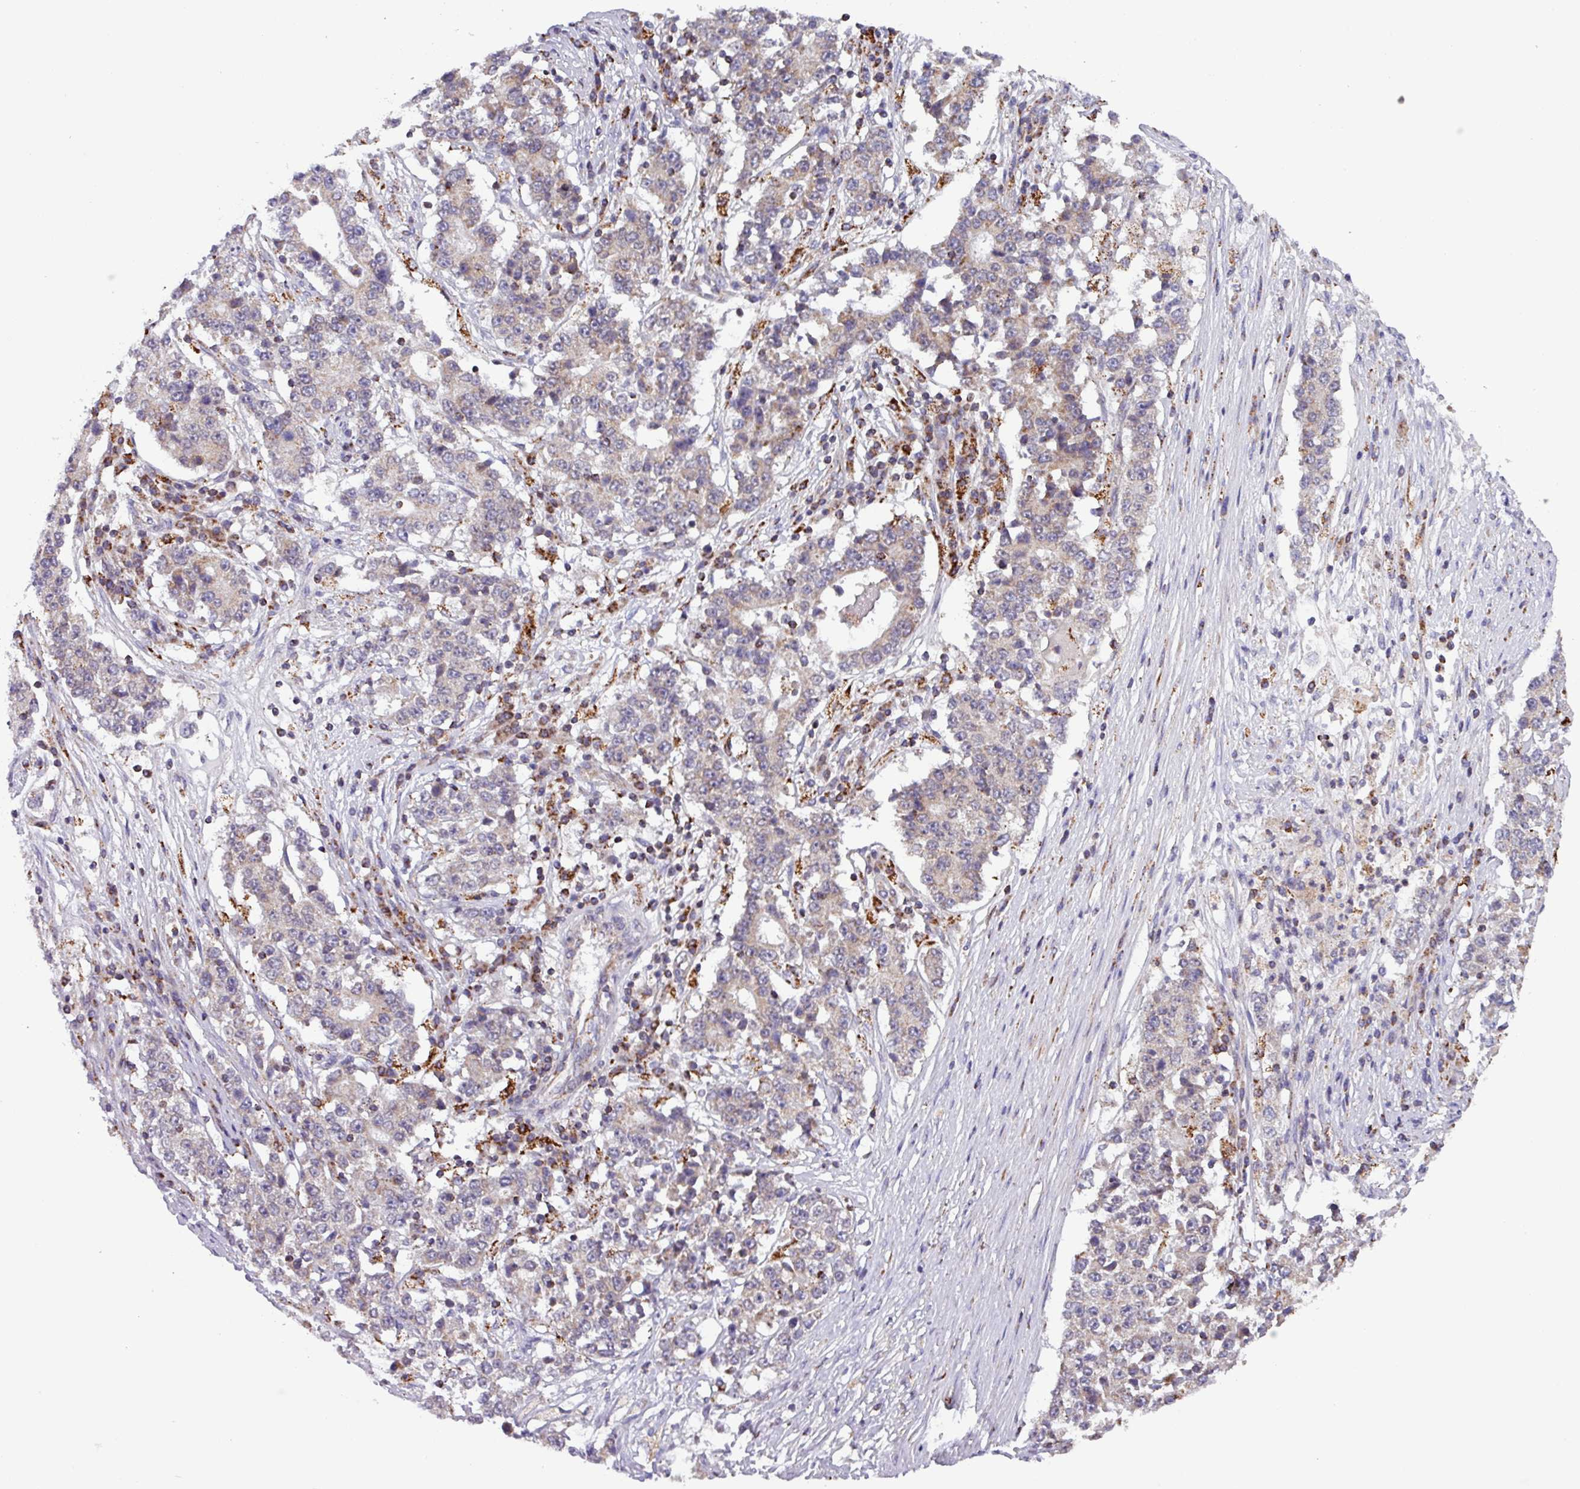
{"staining": {"intensity": "negative", "quantity": "none", "location": "none"}, "tissue": "stomach cancer", "cell_type": "Tumor cells", "image_type": "cancer", "snomed": [{"axis": "morphology", "description": "Adenocarcinoma, NOS"}, {"axis": "topography", "description": "Stomach"}], "caption": "Immunohistochemistry (IHC) of human adenocarcinoma (stomach) displays no expression in tumor cells.", "gene": "AKIRIN1", "patient": {"sex": "male", "age": 59}}